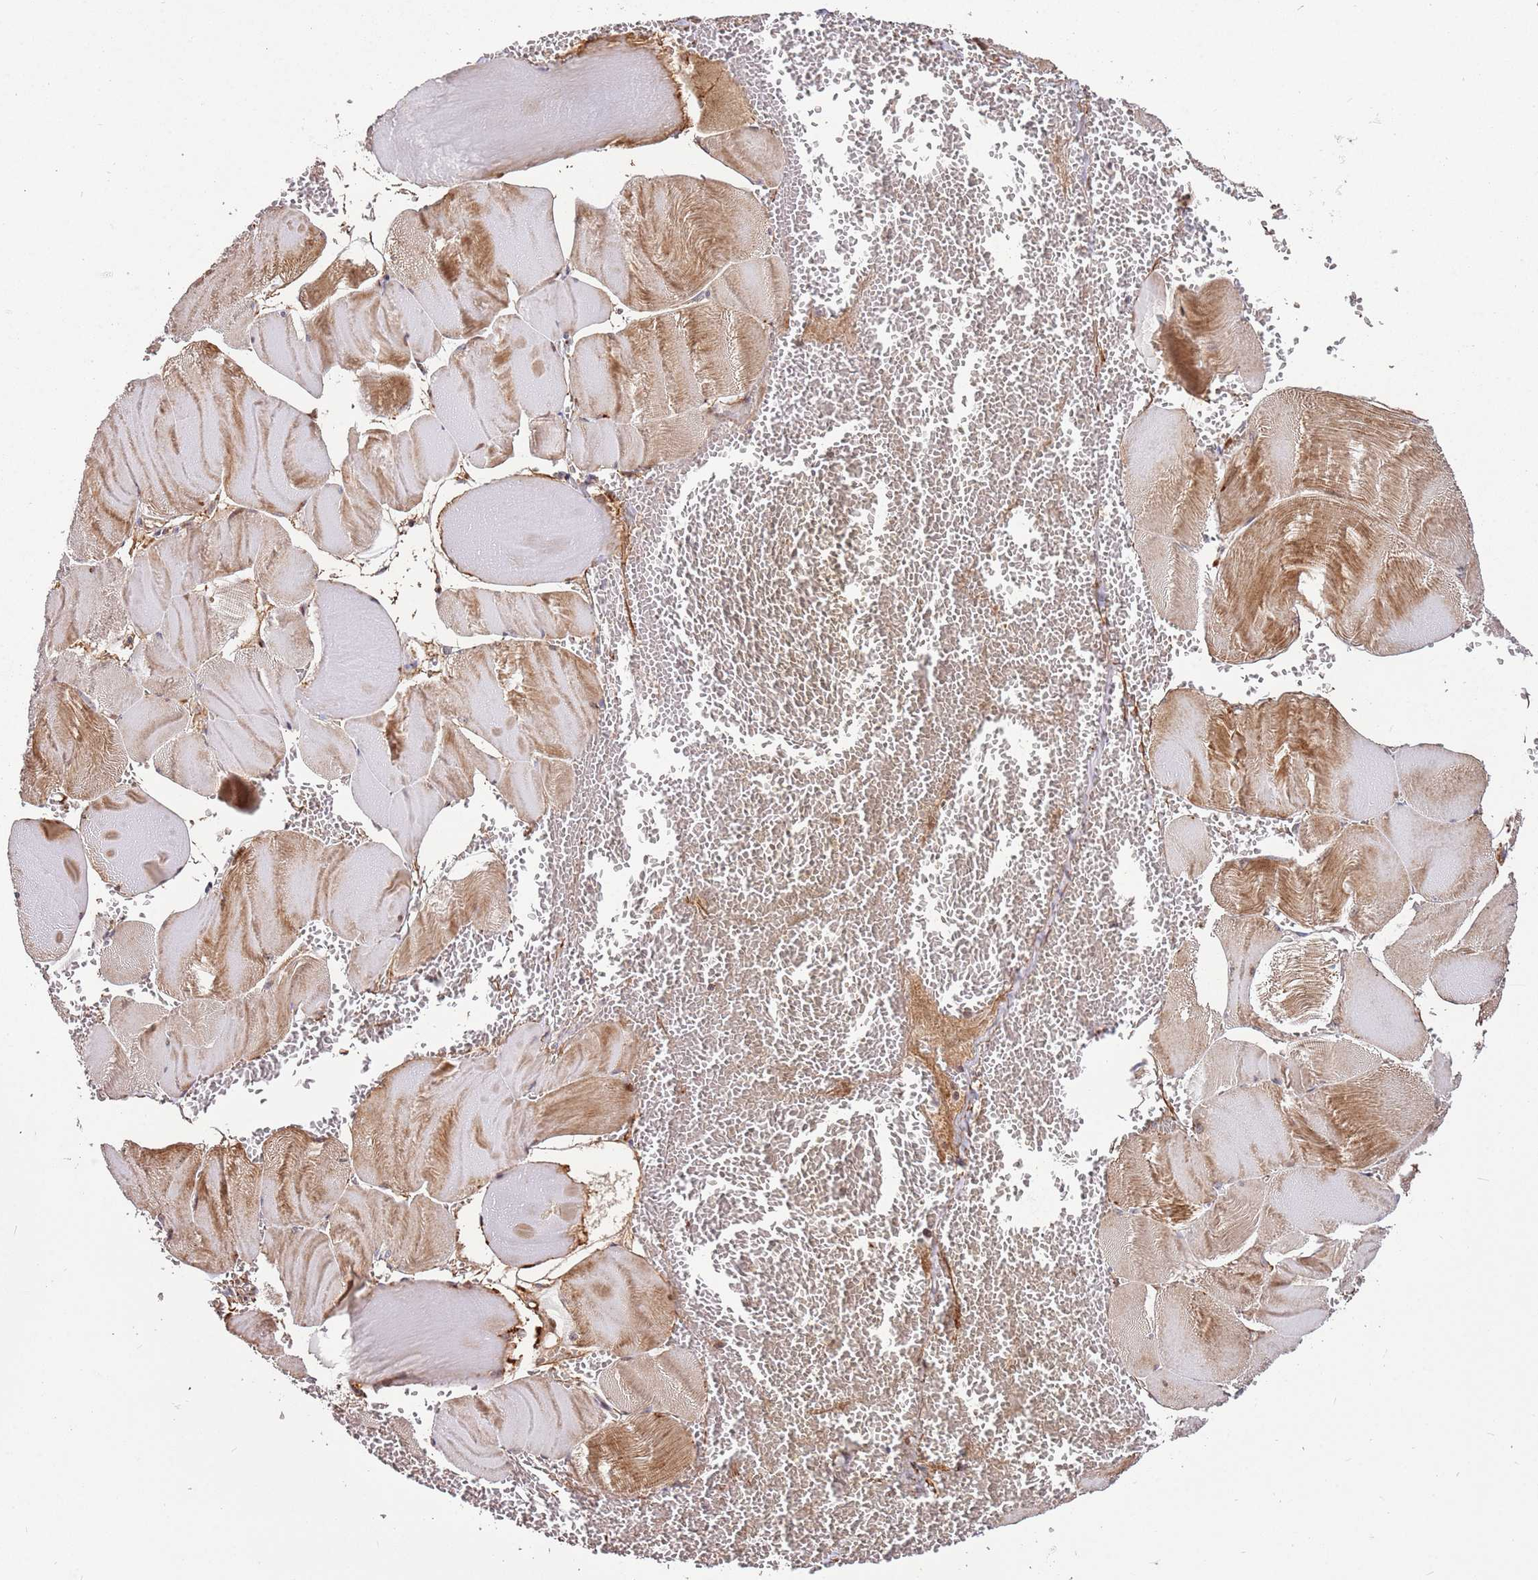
{"staining": {"intensity": "moderate", "quantity": "25%-75%", "location": "cytoplasmic/membranous"}, "tissue": "skeletal muscle", "cell_type": "Myocytes", "image_type": "normal", "snomed": [{"axis": "morphology", "description": "Normal tissue, NOS"}, {"axis": "morphology", "description": "Basal cell carcinoma"}, {"axis": "topography", "description": "Skeletal muscle"}], "caption": "A photomicrograph showing moderate cytoplasmic/membranous expression in approximately 25%-75% of myocytes in normal skeletal muscle, as visualized by brown immunohistochemical staining.", "gene": "RHBDL1", "patient": {"sex": "female", "age": 64}}